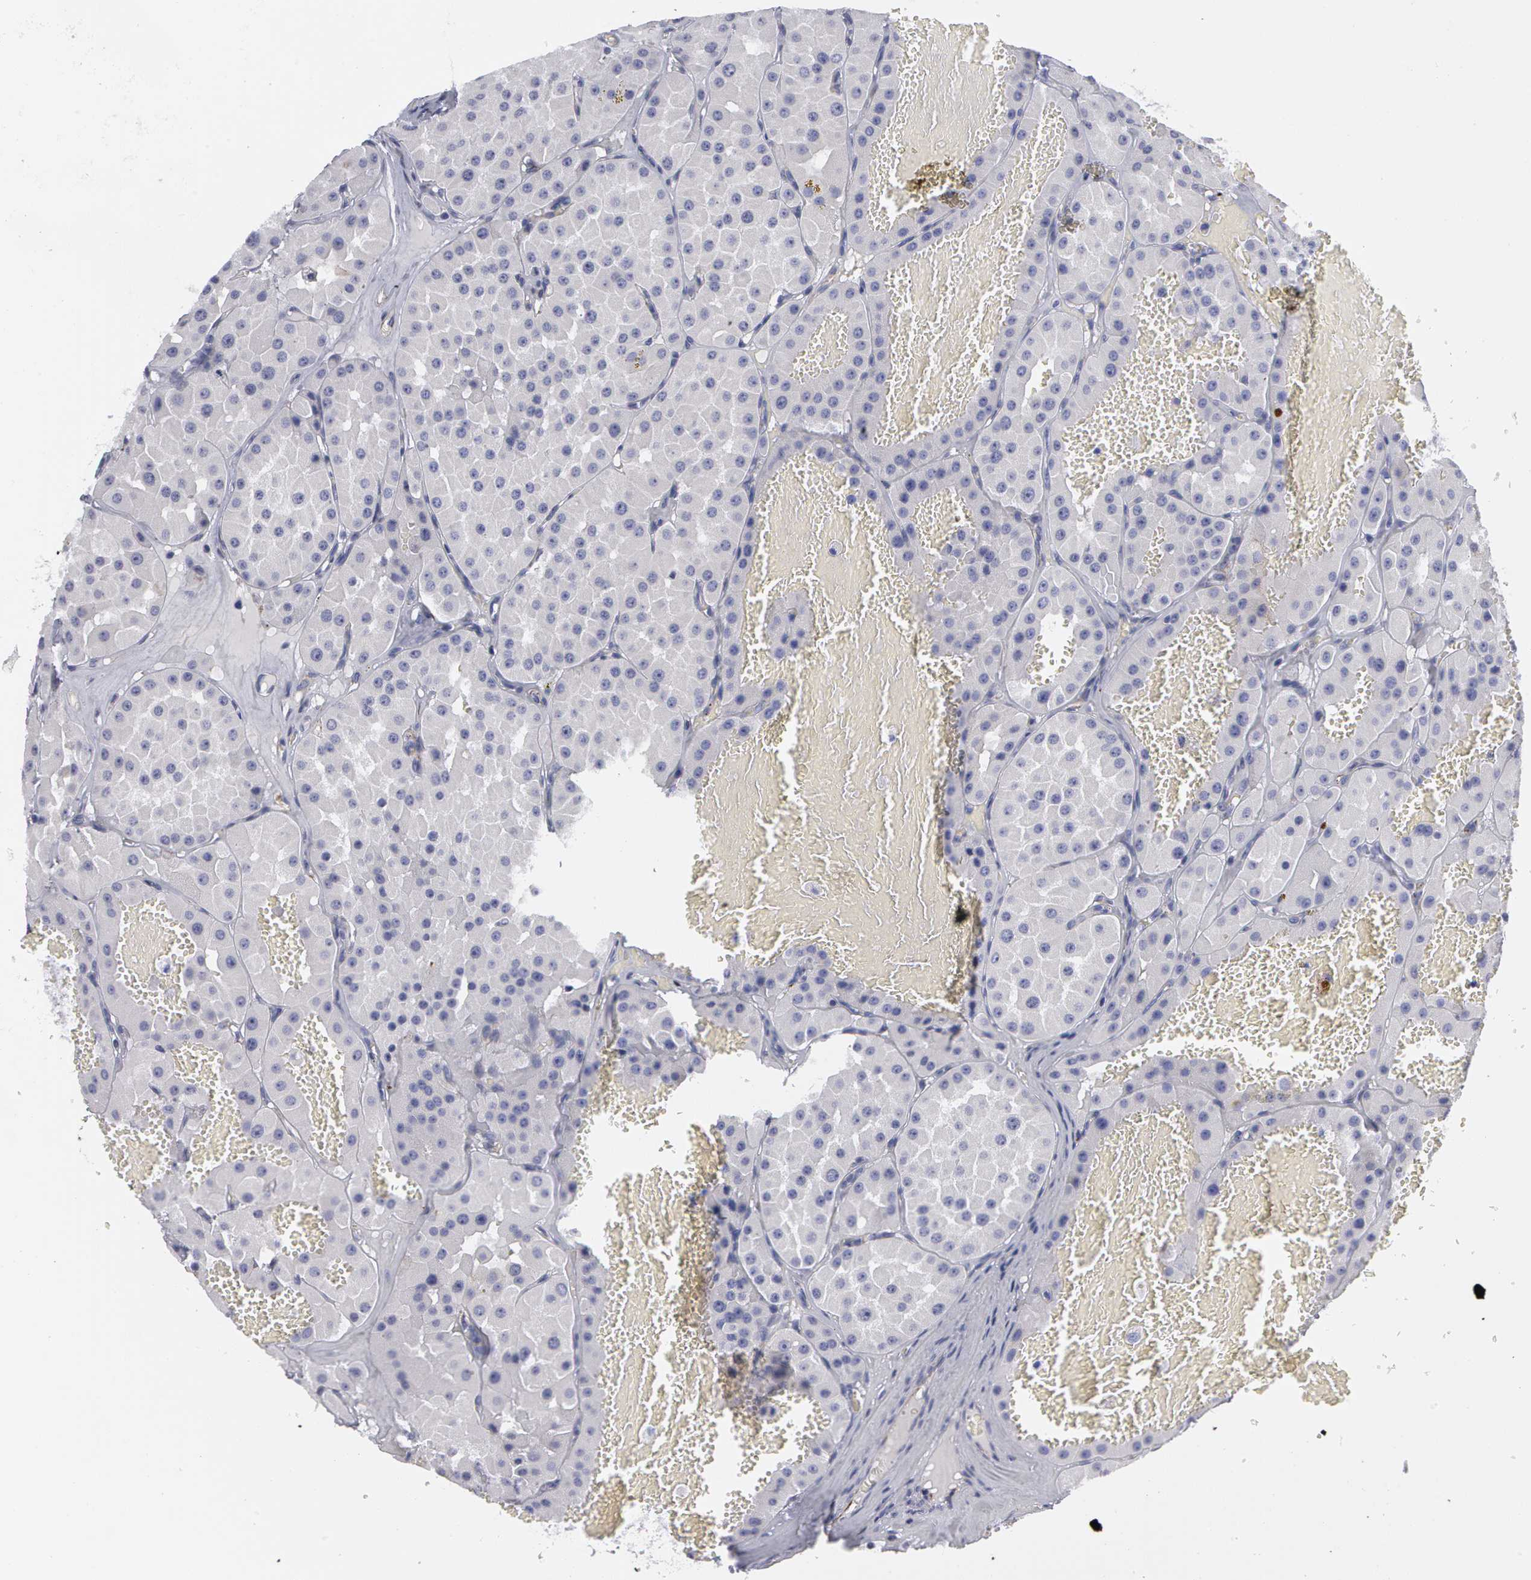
{"staining": {"intensity": "negative", "quantity": "none", "location": "none"}, "tissue": "renal cancer", "cell_type": "Tumor cells", "image_type": "cancer", "snomed": [{"axis": "morphology", "description": "Adenocarcinoma, uncertain malignant potential"}, {"axis": "topography", "description": "Kidney"}], "caption": "Tumor cells are negative for protein expression in human renal cancer (adenocarcinoma,  uncertain malignant potential).", "gene": "SMC1B", "patient": {"sex": "male", "age": 63}}